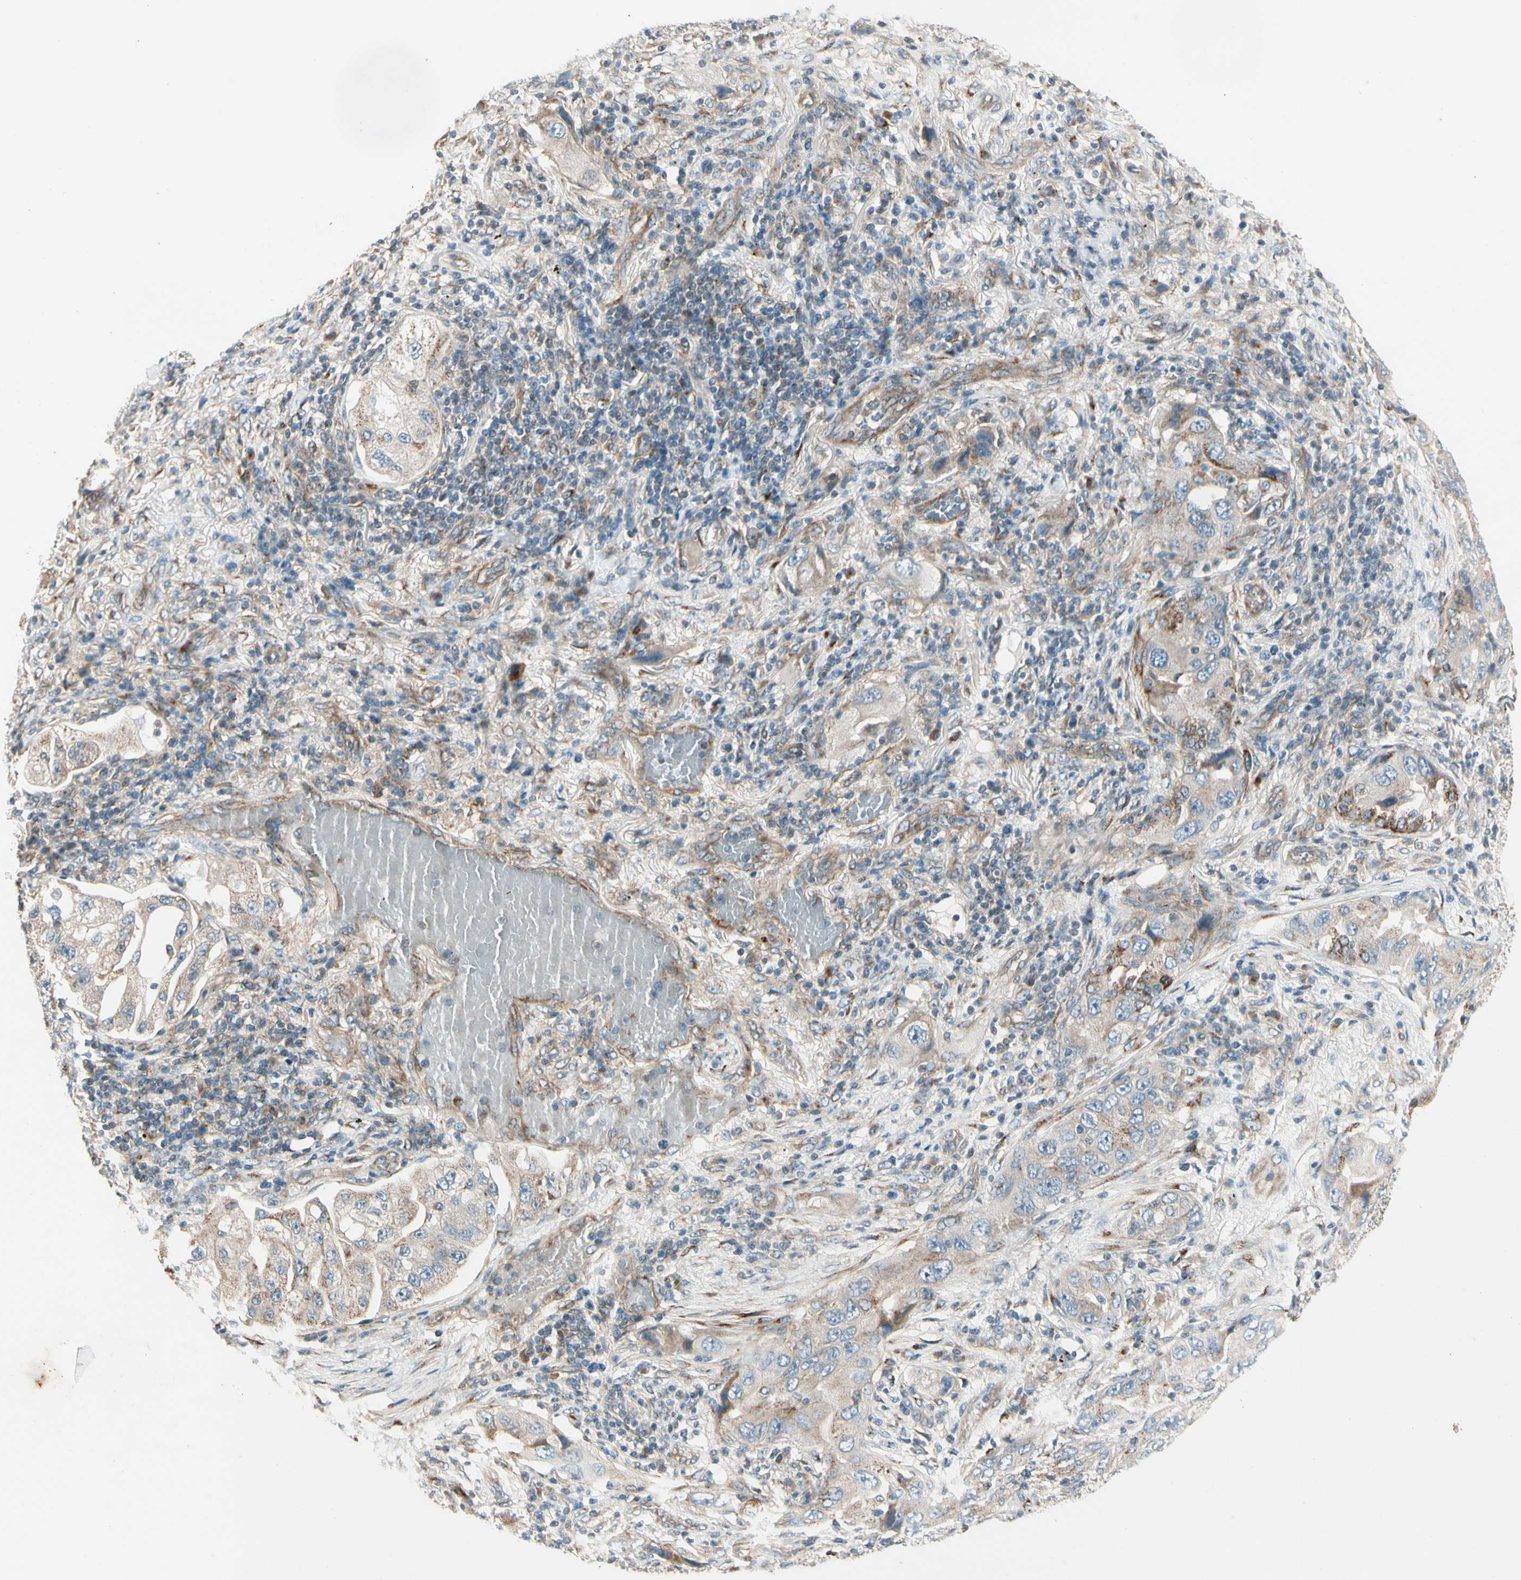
{"staining": {"intensity": "moderate", "quantity": ">75%", "location": "cytoplasmic/membranous"}, "tissue": "lung cancer", "cell_type": "Tumor cells", "image_type": "cancer", "snomed": [{"axis": "morphology", "description": "Adenocarcinoma, NOS"}, {"axis": "topography", "description": "Lung"}], "caption": "Tumor cells show medium levels of moderate cytoplasmic/membranous staining in about >75% of cells in lung cancer.", "gene": "ABCA3", "patient": {"sex": "female", "age": 65}}